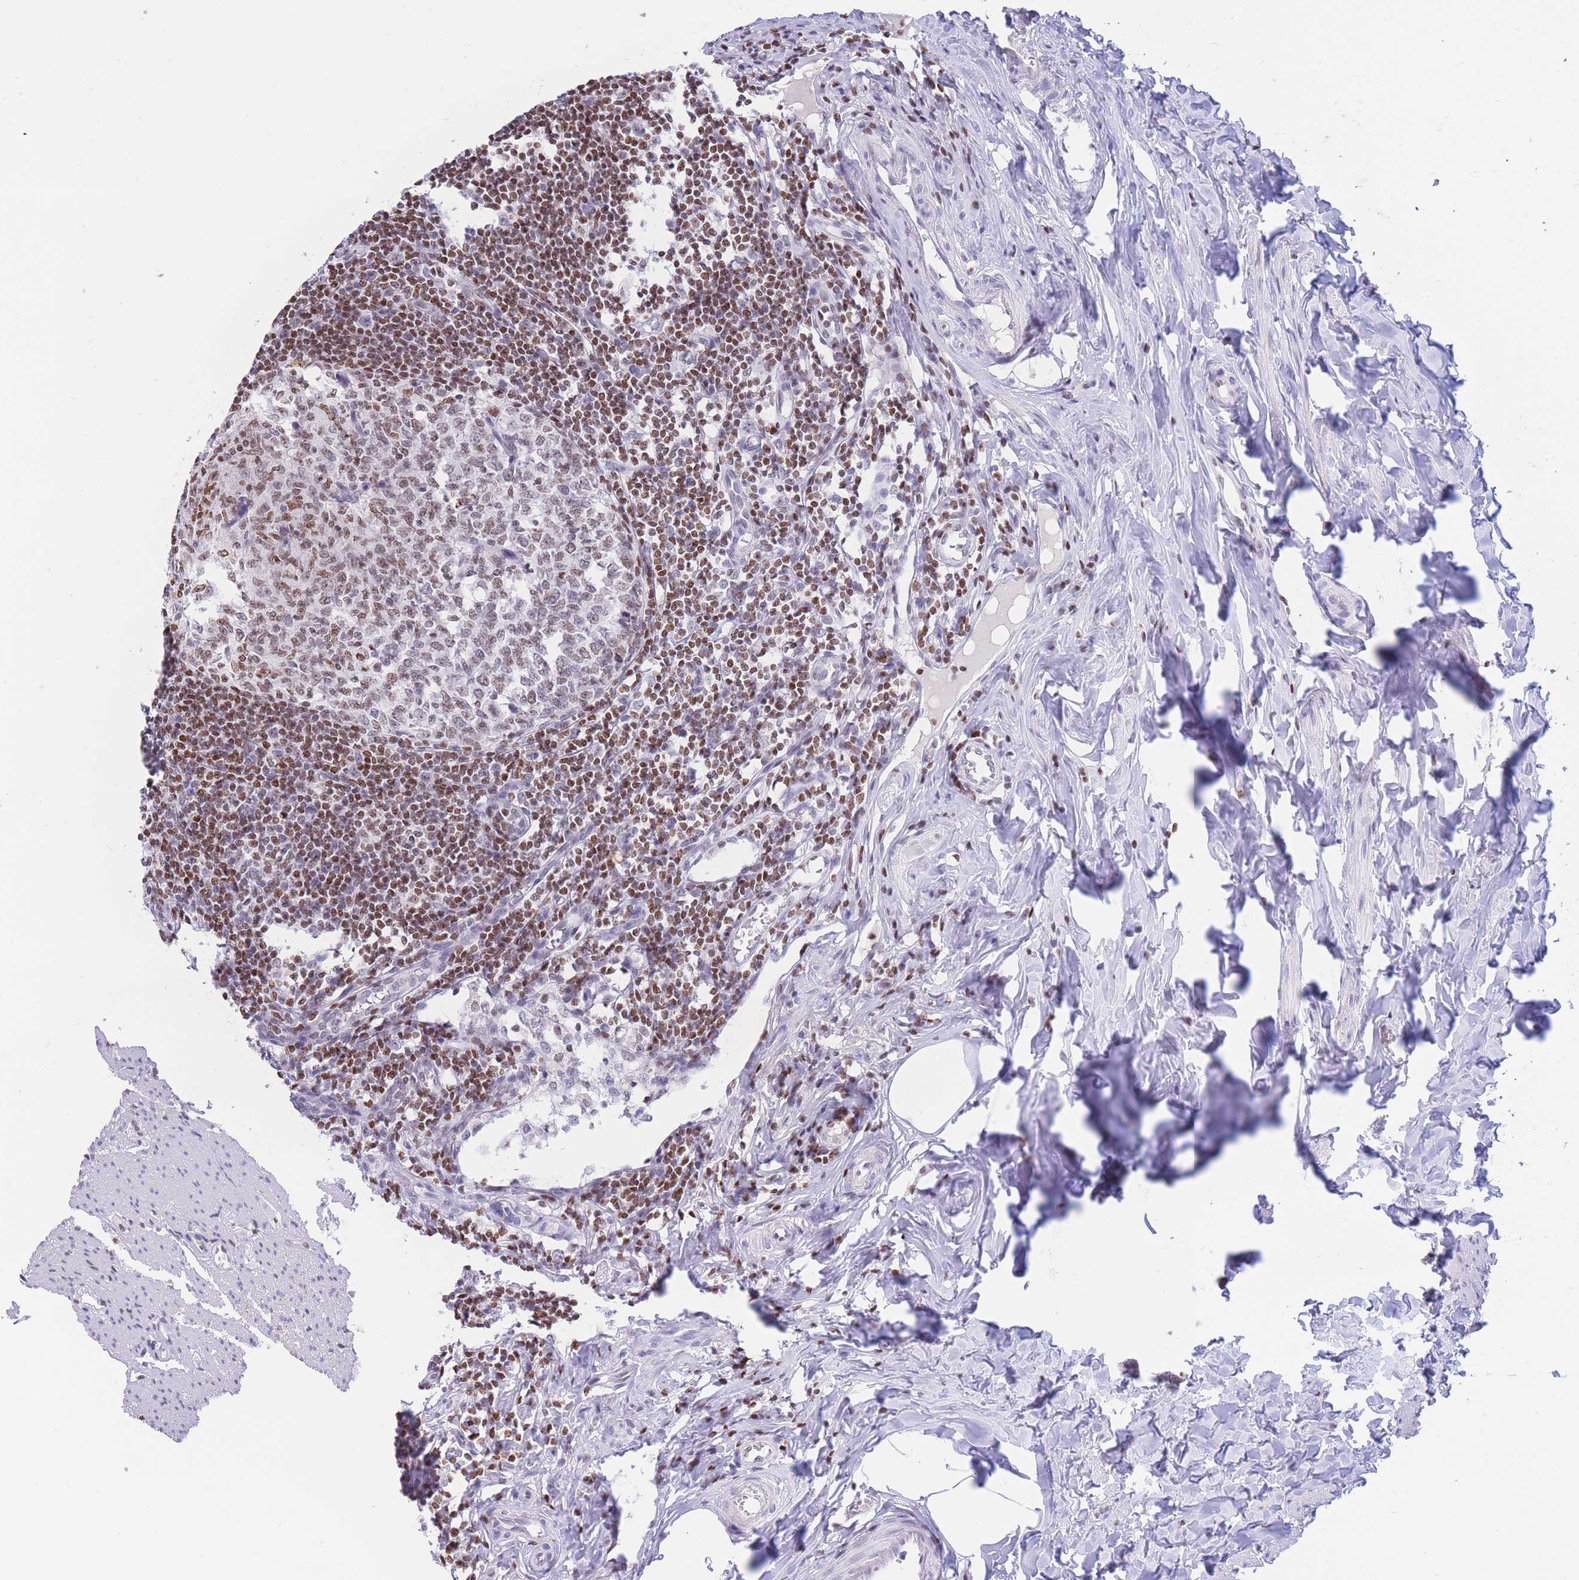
{"staining": {"intensity": "moderate", "quantity": ">75%", "location": "nuclear"}, "tissue": "appendix", "cell_type": "Glandular cells", "image_type": "normal", "snomed": [{"axis": "morphology", "description": "Normal tissue, NOS"}, {"axis": "topography", "description": "Appendix"}], "caption": "The photomicrograph exhibits immunohistochemical staining of benign appendix. There is moderate nuclear staining is appreciated in approximately >75% of glandular cells.", "gene": "HMGN1", "patient": {"sex": "female", "age": 33}}